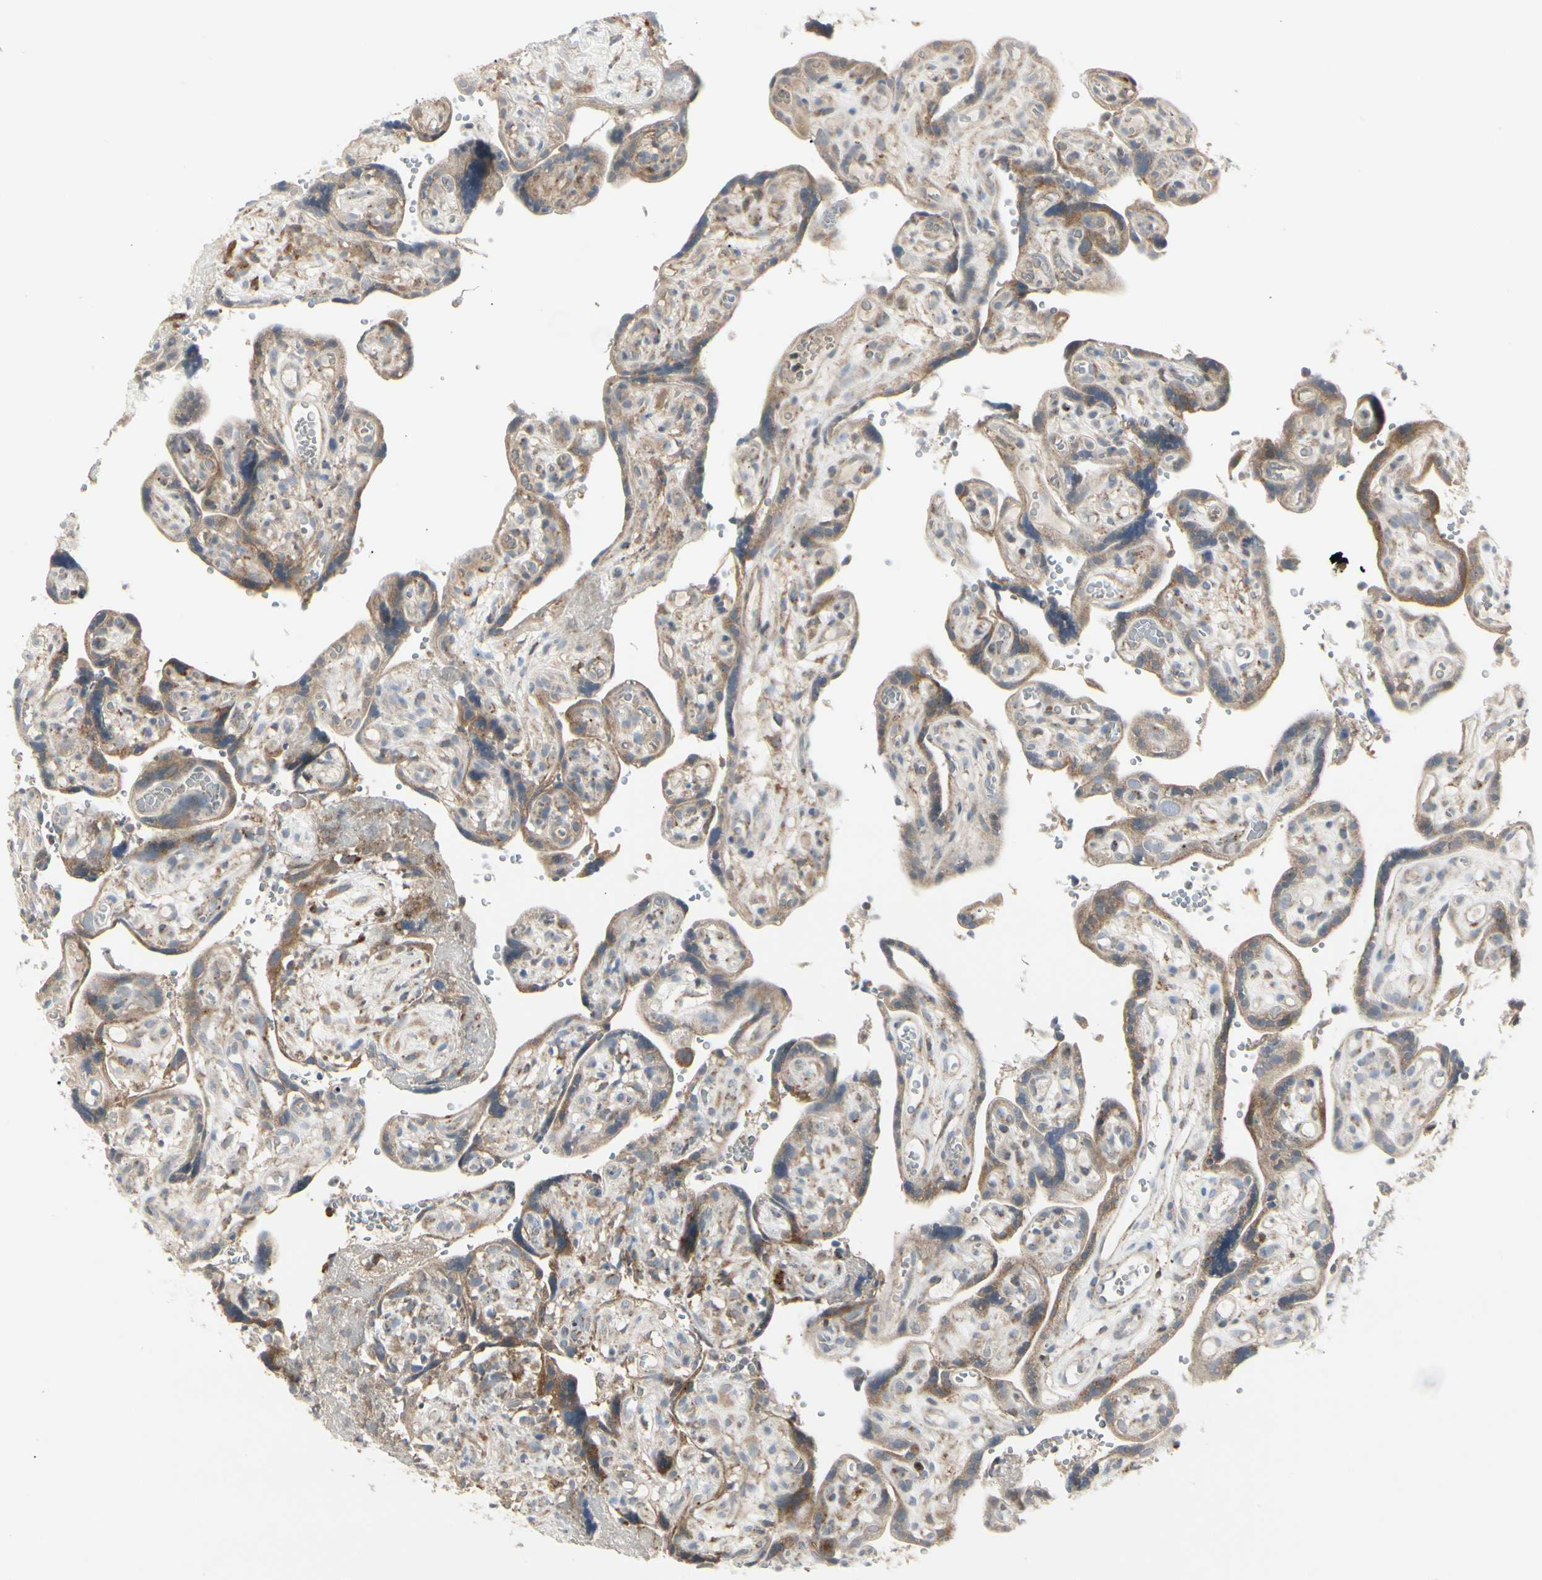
{"staining": {"intensity": "weak", "quantity": ">75%", "location": "cytoplasmic/membranous"}, "tissue": "placenta", "cell_type": "Decidual cells", "image_type": "normal", "snomed": [{"axis": "morphology", "description": "Normal tissue, NOS"}, {"axis": "topography", "description": "Placenta"}], "caption": "The micrograph exhibits a brown stain indicating the presence of a protein in the cytoplasmic/membranous of decidual cells in placenta.", "gene": "GRN", "patient": {"sex": "female", "age": 30}}